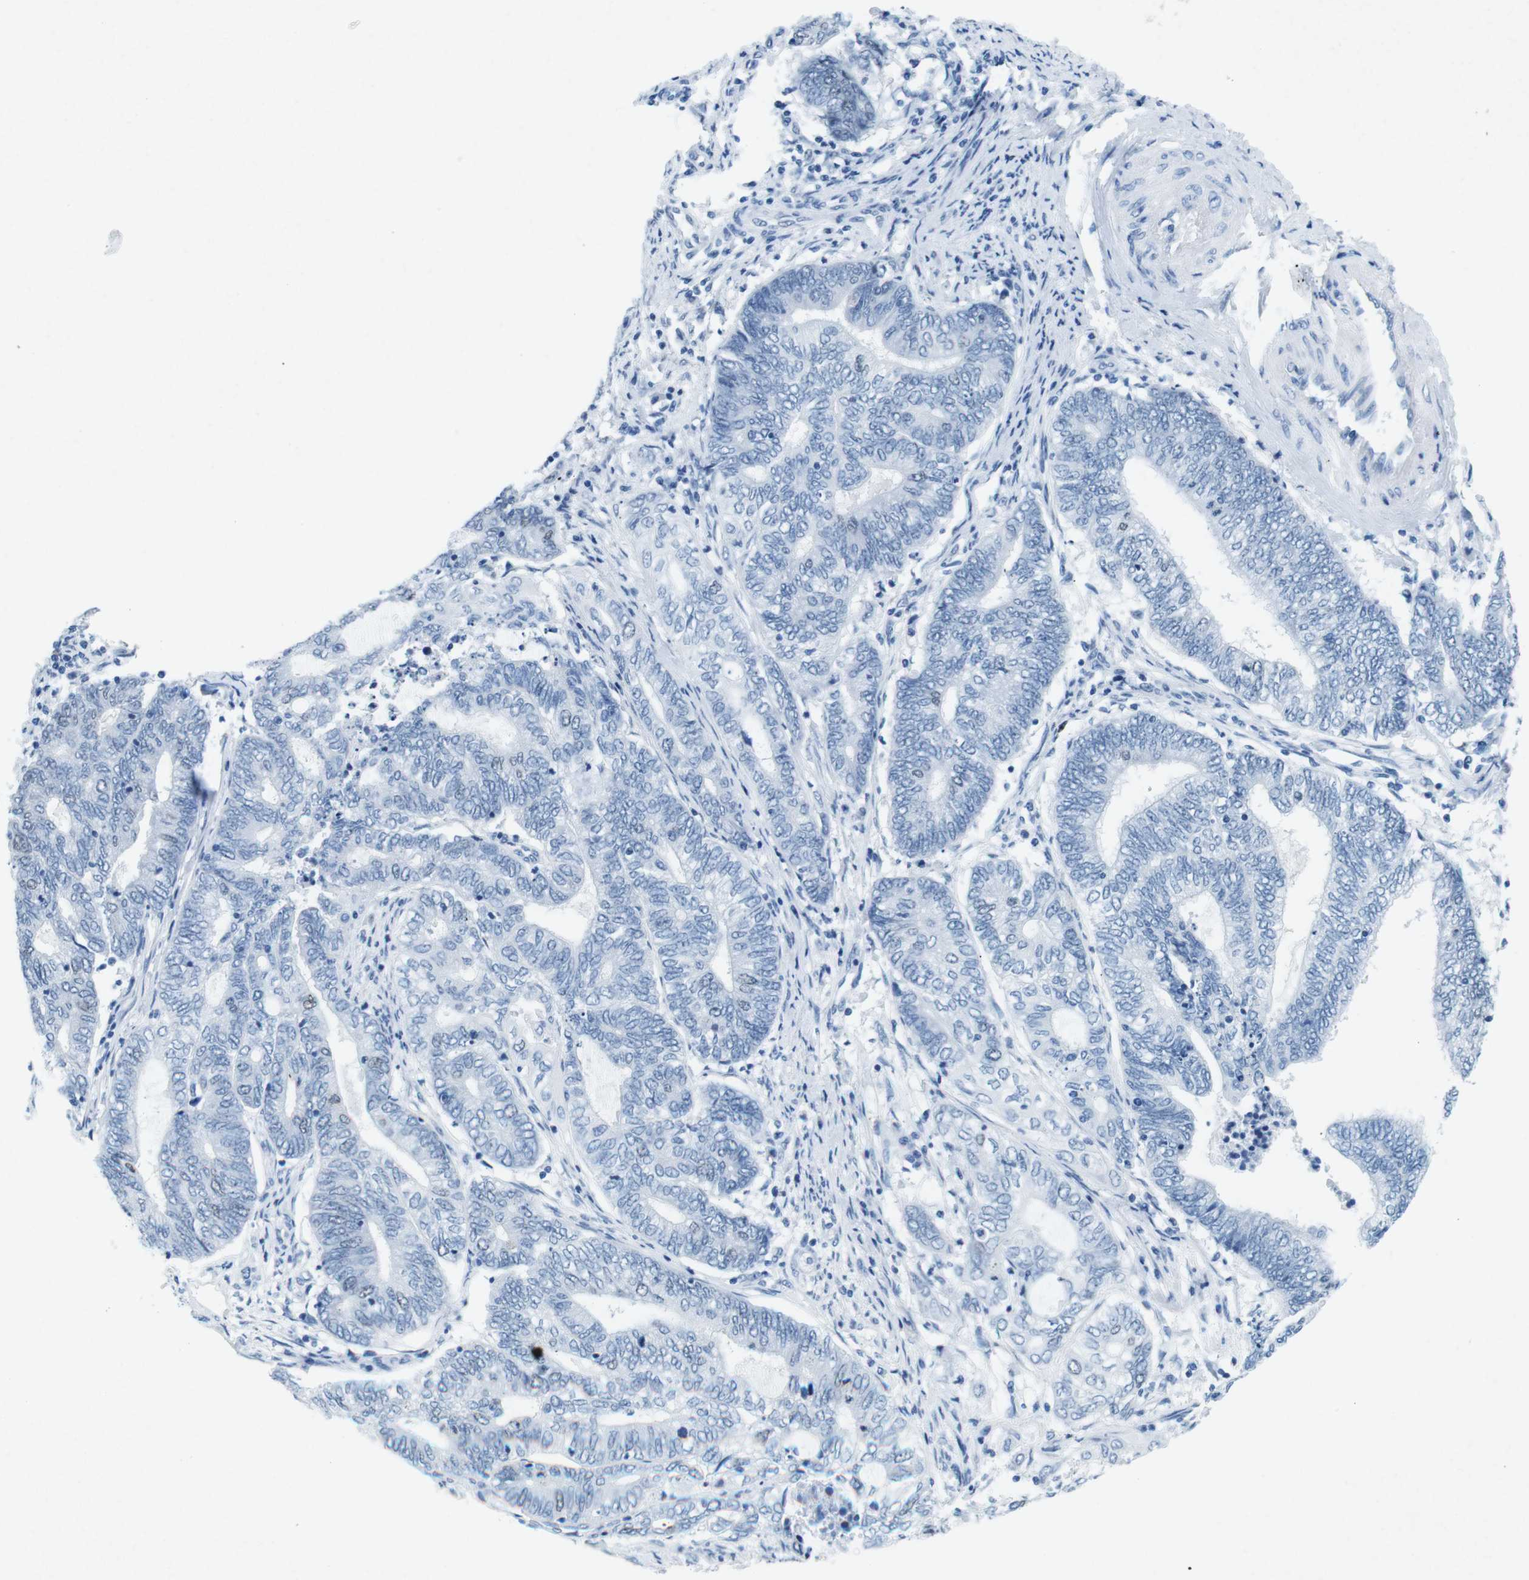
{"staining": {"intensity": "negative", "quantity": "none", "location": "none"}, "tissue": "endometrial cancer", "cell_type": "Tumor cells", "image_type": "cancer", "snomed": [{"axis": "morphology", "description": "Adenocarcinoma, NOS"}, {"axis": "topography", "description": "Uterus"}, {"axis": "topography", "description": "Endometrium"}], "caption": "High power microscopy image of an IHC image of adenocarcinoma (endometrial), revealing no significant expression in tumor cells.", "gene": "CTAG1B", "patient": {"sex": "female", "age": 70}}